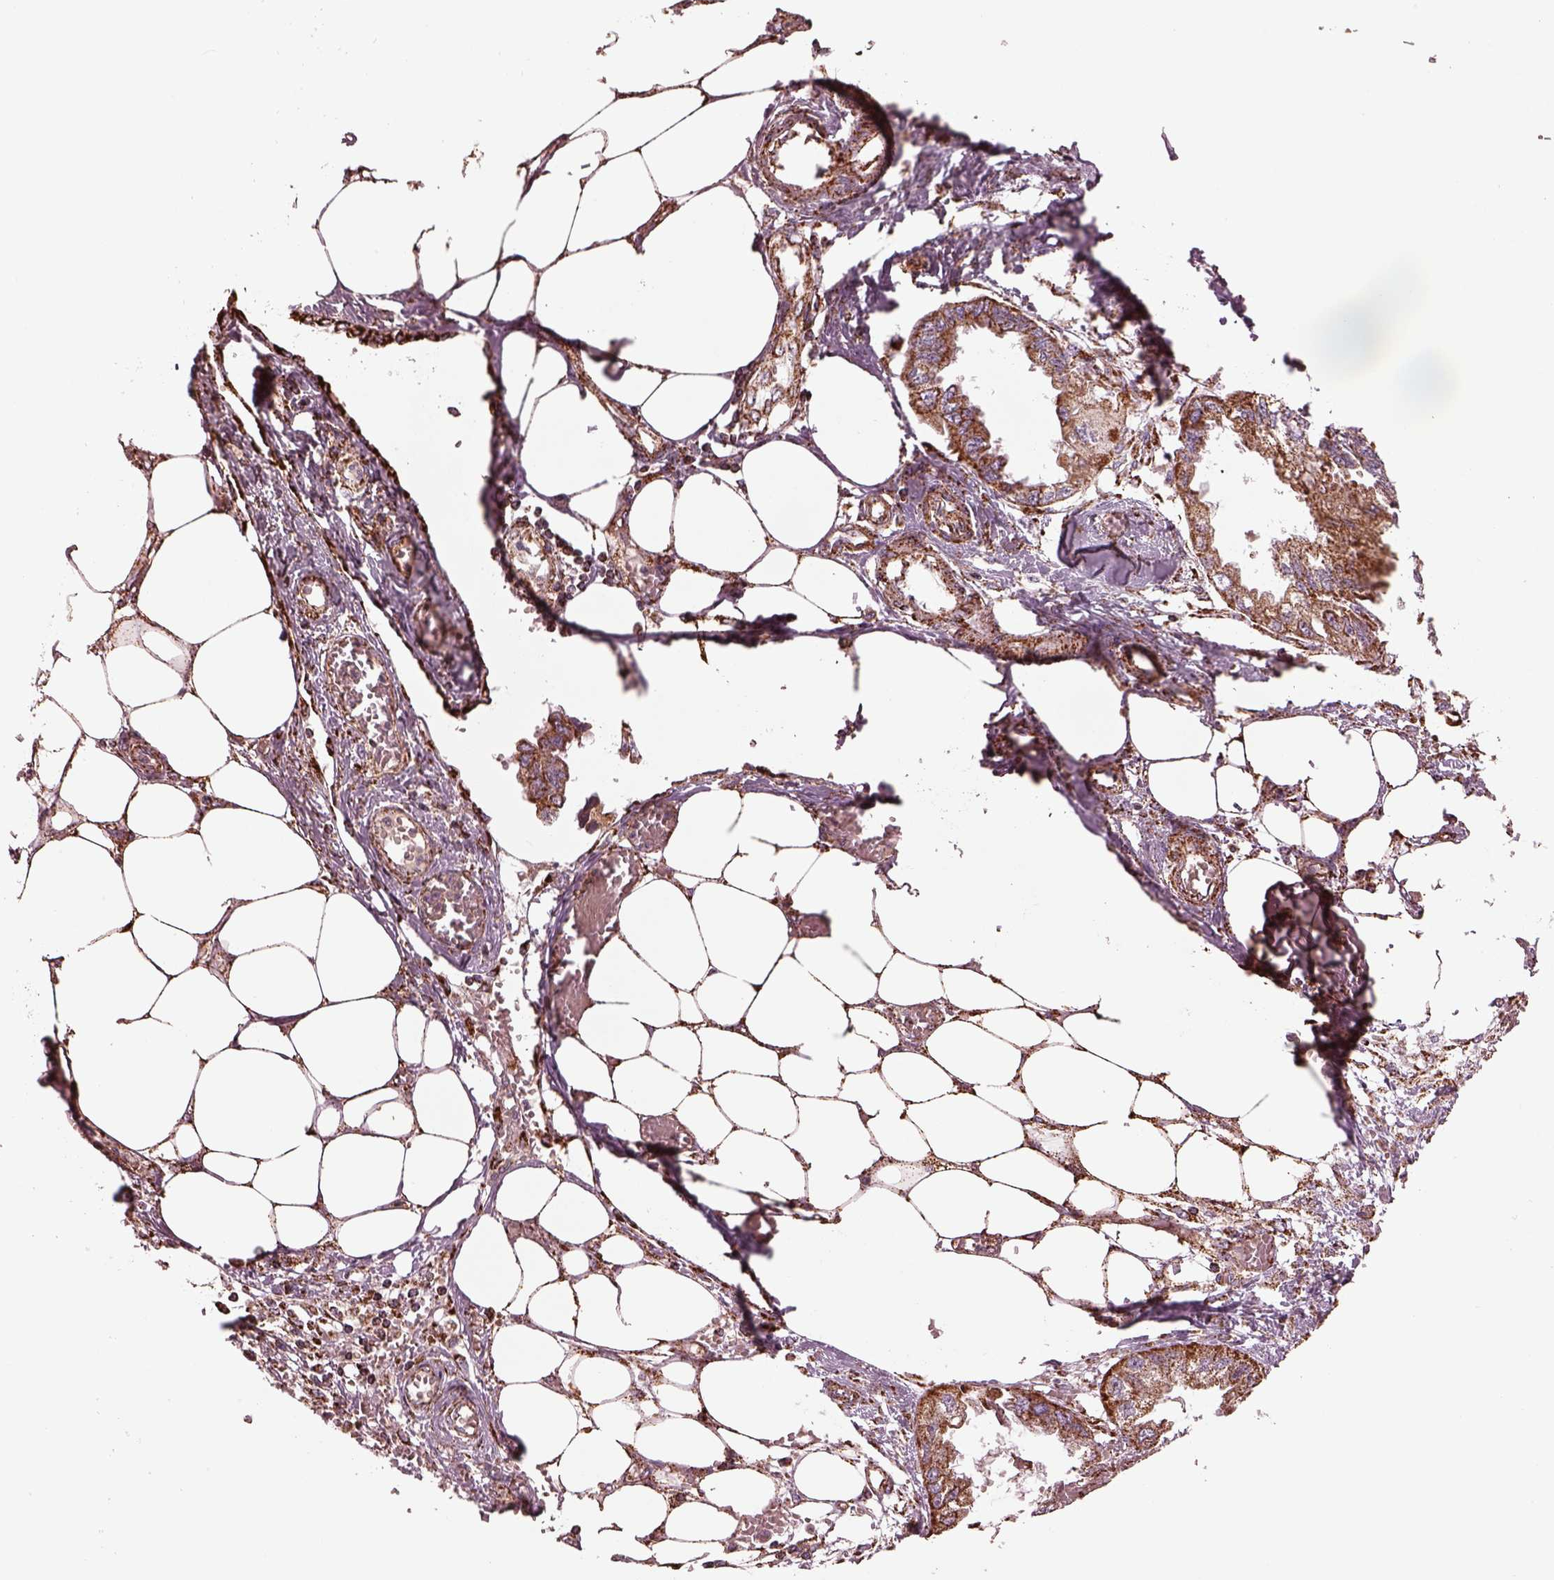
{"staining": {"intensity": "moderate", "quantity": "25%-75%", "location": "cytoplasmic/membranous"}, "tissue": "endometrial cancer", "cell_type": "Tumor cells", "image_type": "cancer", "snomed": [{"axis": "morphology", "description": "Adenocarcinoma, NOS"}, {"axis": "morphology", "description": "Adenocarcinoma, metastatic, NOS"}, {"axis": "topography", "description": "Adipose tissue"}, {"axis": "topography", "description": "Endometrium"}], "caption": "A micrograph of endometrial cancer stained for a protein demonstrates moderate cytoplasmic/membranous brown staining in tumor cells. The protein of interest is stained brown, and the nuclei are stained in blue (DAB IHC with brightfield microscopy, high magnification).", "gene": "TMEM254", "patient": {"sex": "female", "age": 67}}